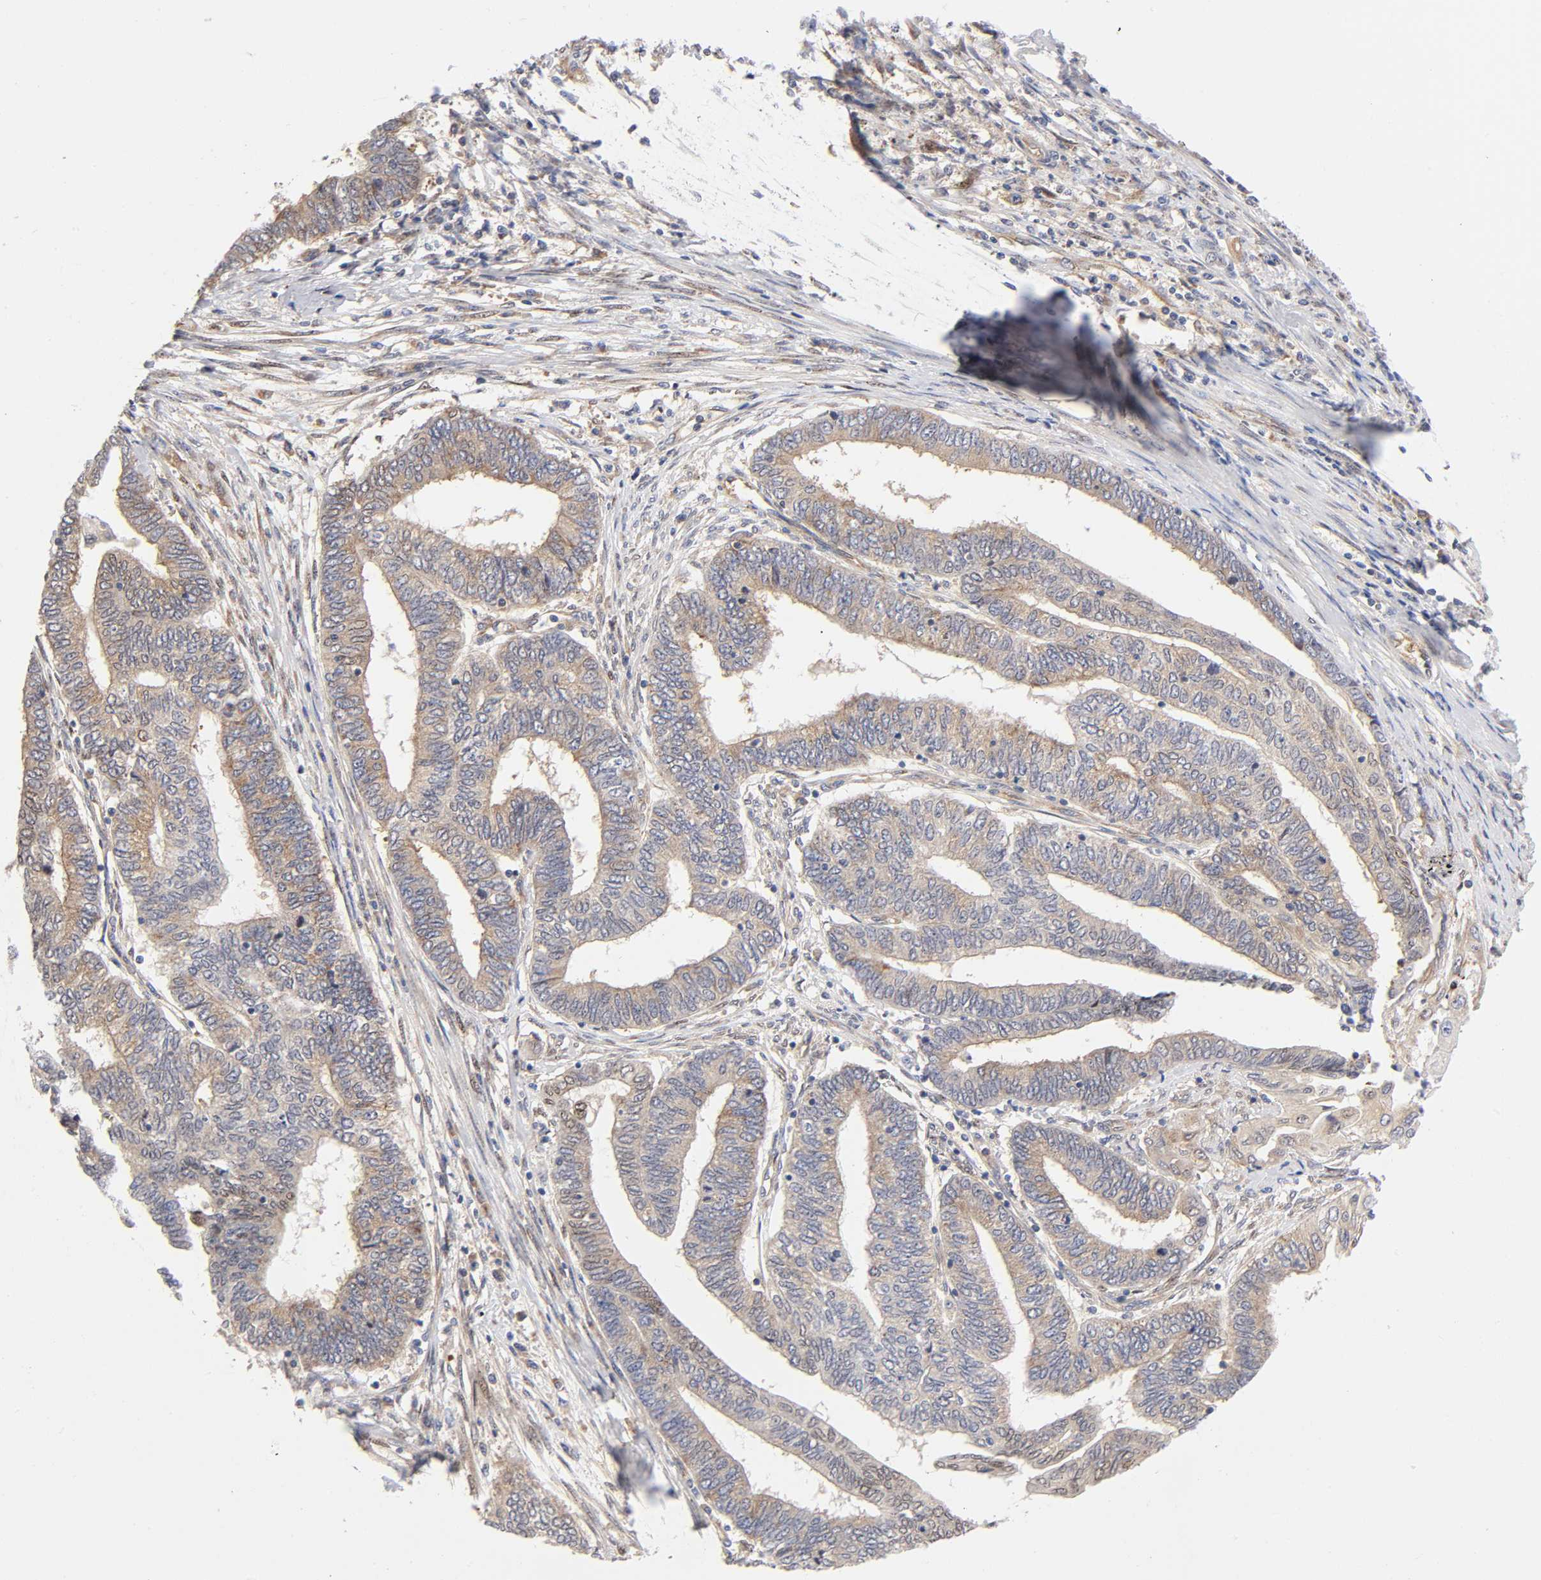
{"staining": {"intensity": "weak", "quantity": ">75%", "location": "cytoplasmic/membranous"}, "tissue": "endometrial cancer", "cell_type": "Tumor cells", "image_type": "cancer", "snomed": [{"axis": "morphology", "description": "Adenocarcinoma, NOS"}, {"axis": "topography", "description": "Uterus"}, {"axis": "topography", "description": "Endometrium"}], "caption": "Adenocarcinoma (endometrial) tissue displays weak cytoplasmic/membranous positivity in approximately >75% of tumor cells", "gene": "PAFAH1B1", "patient": {"sex": "female", "age": 70}}